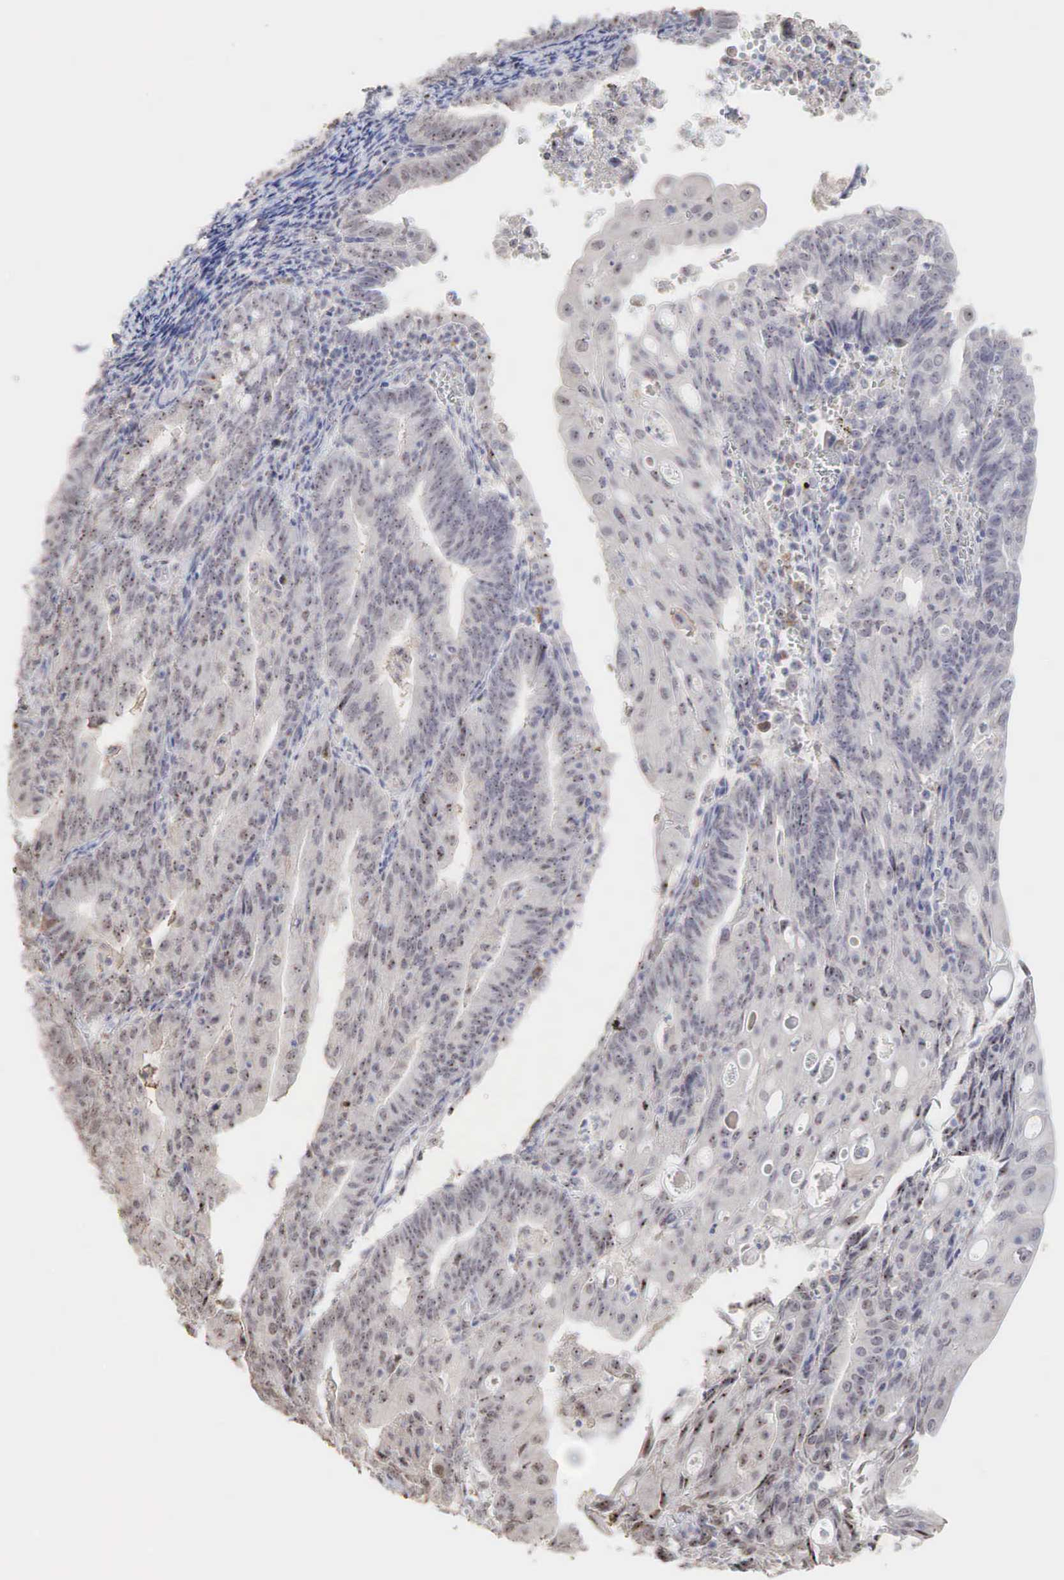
{"staining": {"intensity": "strong", "quantity": ">75%", "location": "cytoplasmic/membranous,nuclear"}, "tissue": "endometrial cancer", "cell_type": "Tumor cells", "image_type": "cancer", "snomed": [{"axis": "morphology", "description": "Adenocarcinoma, NOS"}, {"axis": "topography", "description": "Endometrium"}], "caption": "The histopathology image exhibits staining of endometrial adenocarcinoma, revealing strong cytoplasmic/membranous and nuclear protein staining (brown color) within tumor cells.", "gene": "DKC1", "patient": {"sex": "female", "age": 56}}